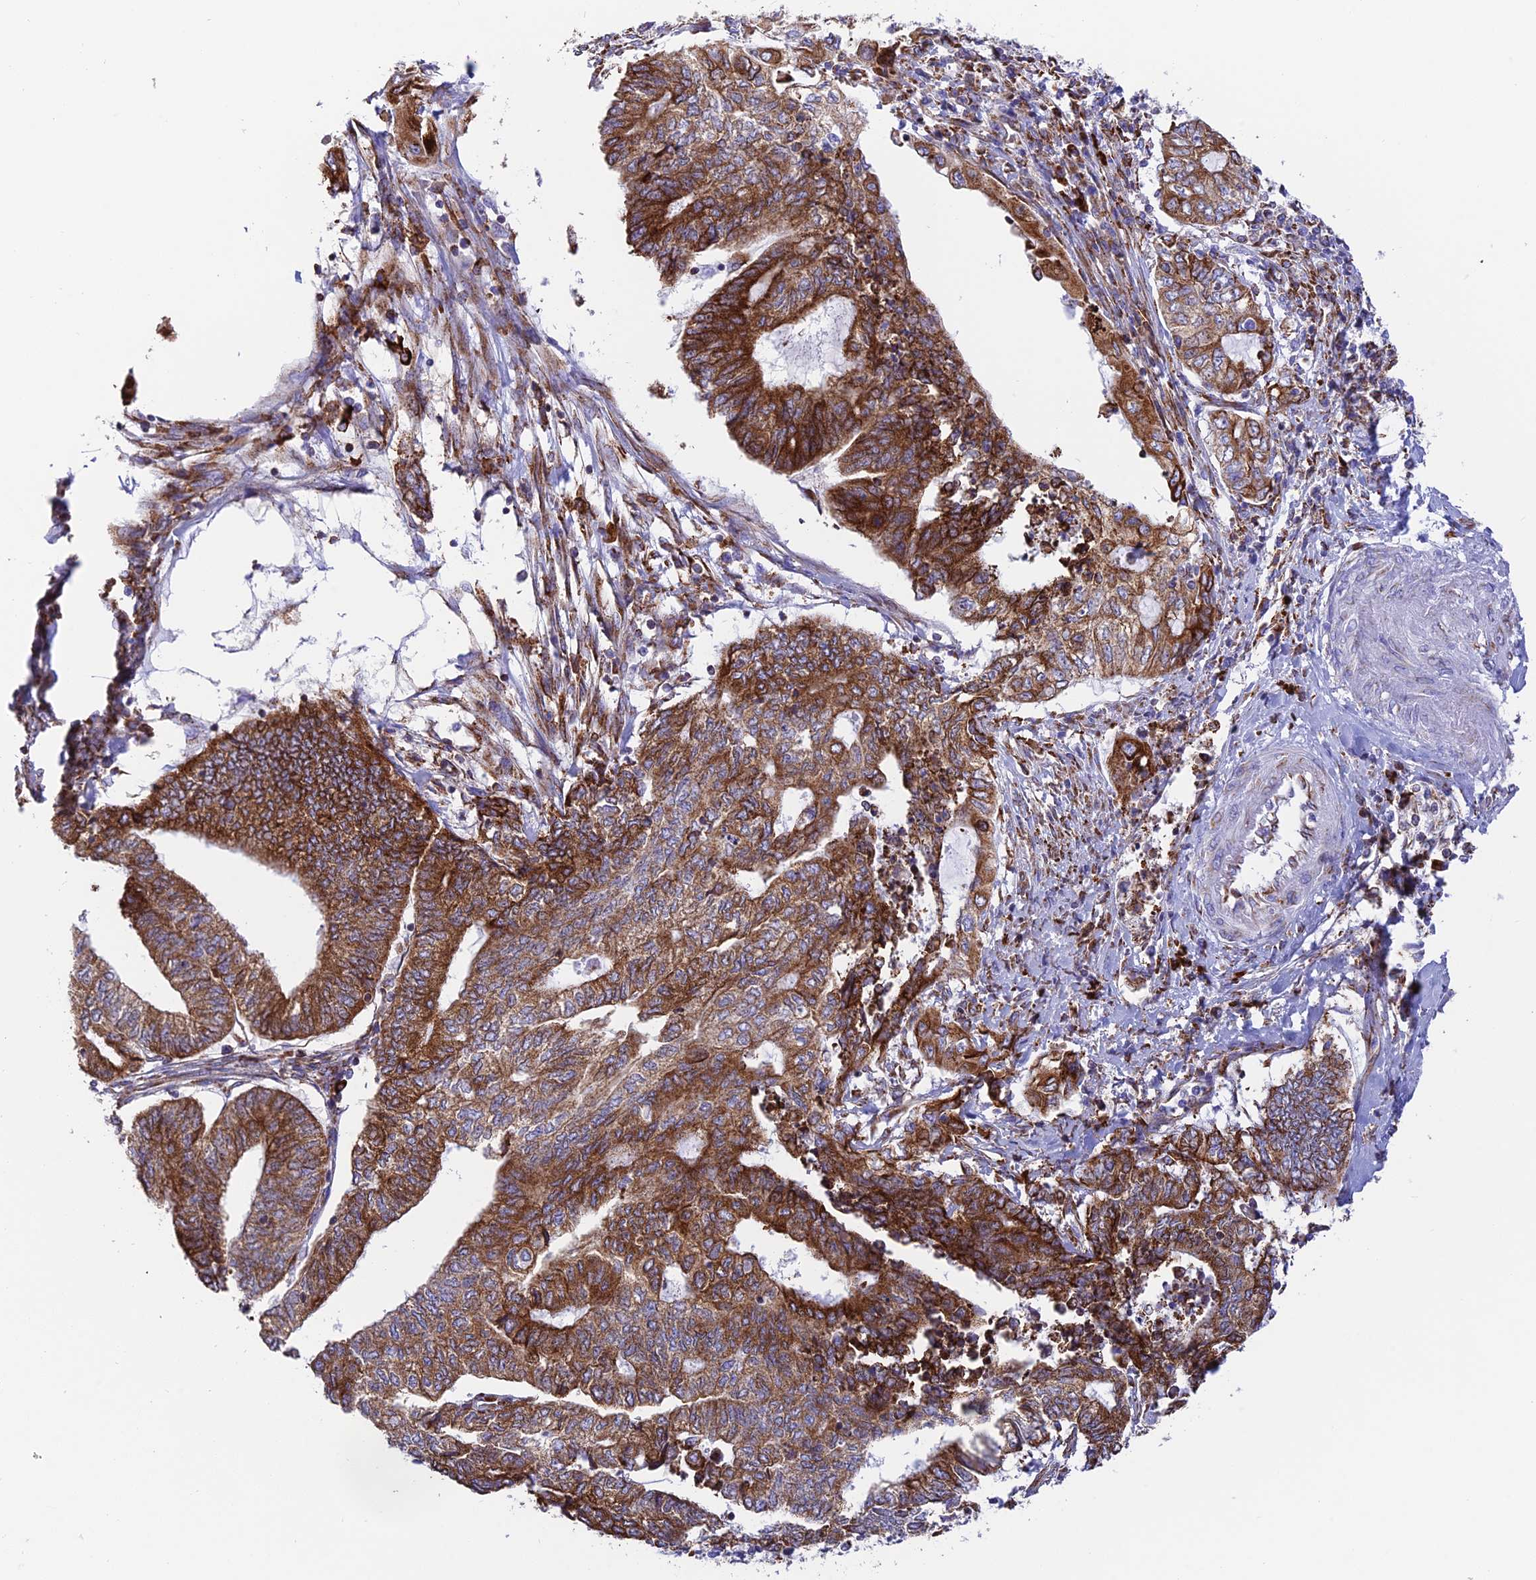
{"staining": {"intensity": "strong", "quantity": ">75%", "location": "cytoplasmic/membranous"}, "tissue": "endometrial cancer", "cell_type": "Tumor cells", "image_type": "cancer", "snomed": [{"axis": "morphology", "description": "Adenocarcinoma, NOS"}, {"axis": "topography", "description": "Uterus"}, {"axis": "topography", "description": "Endometrium"}], "caption": "Endometrial cancer stained for a protein (brown) reveals strong cytoplasmic/membranous positive staining in about >75% of tumor cells.", "gene": "TUBGCP6", "patient": {"sex": "female", "age": 70}}